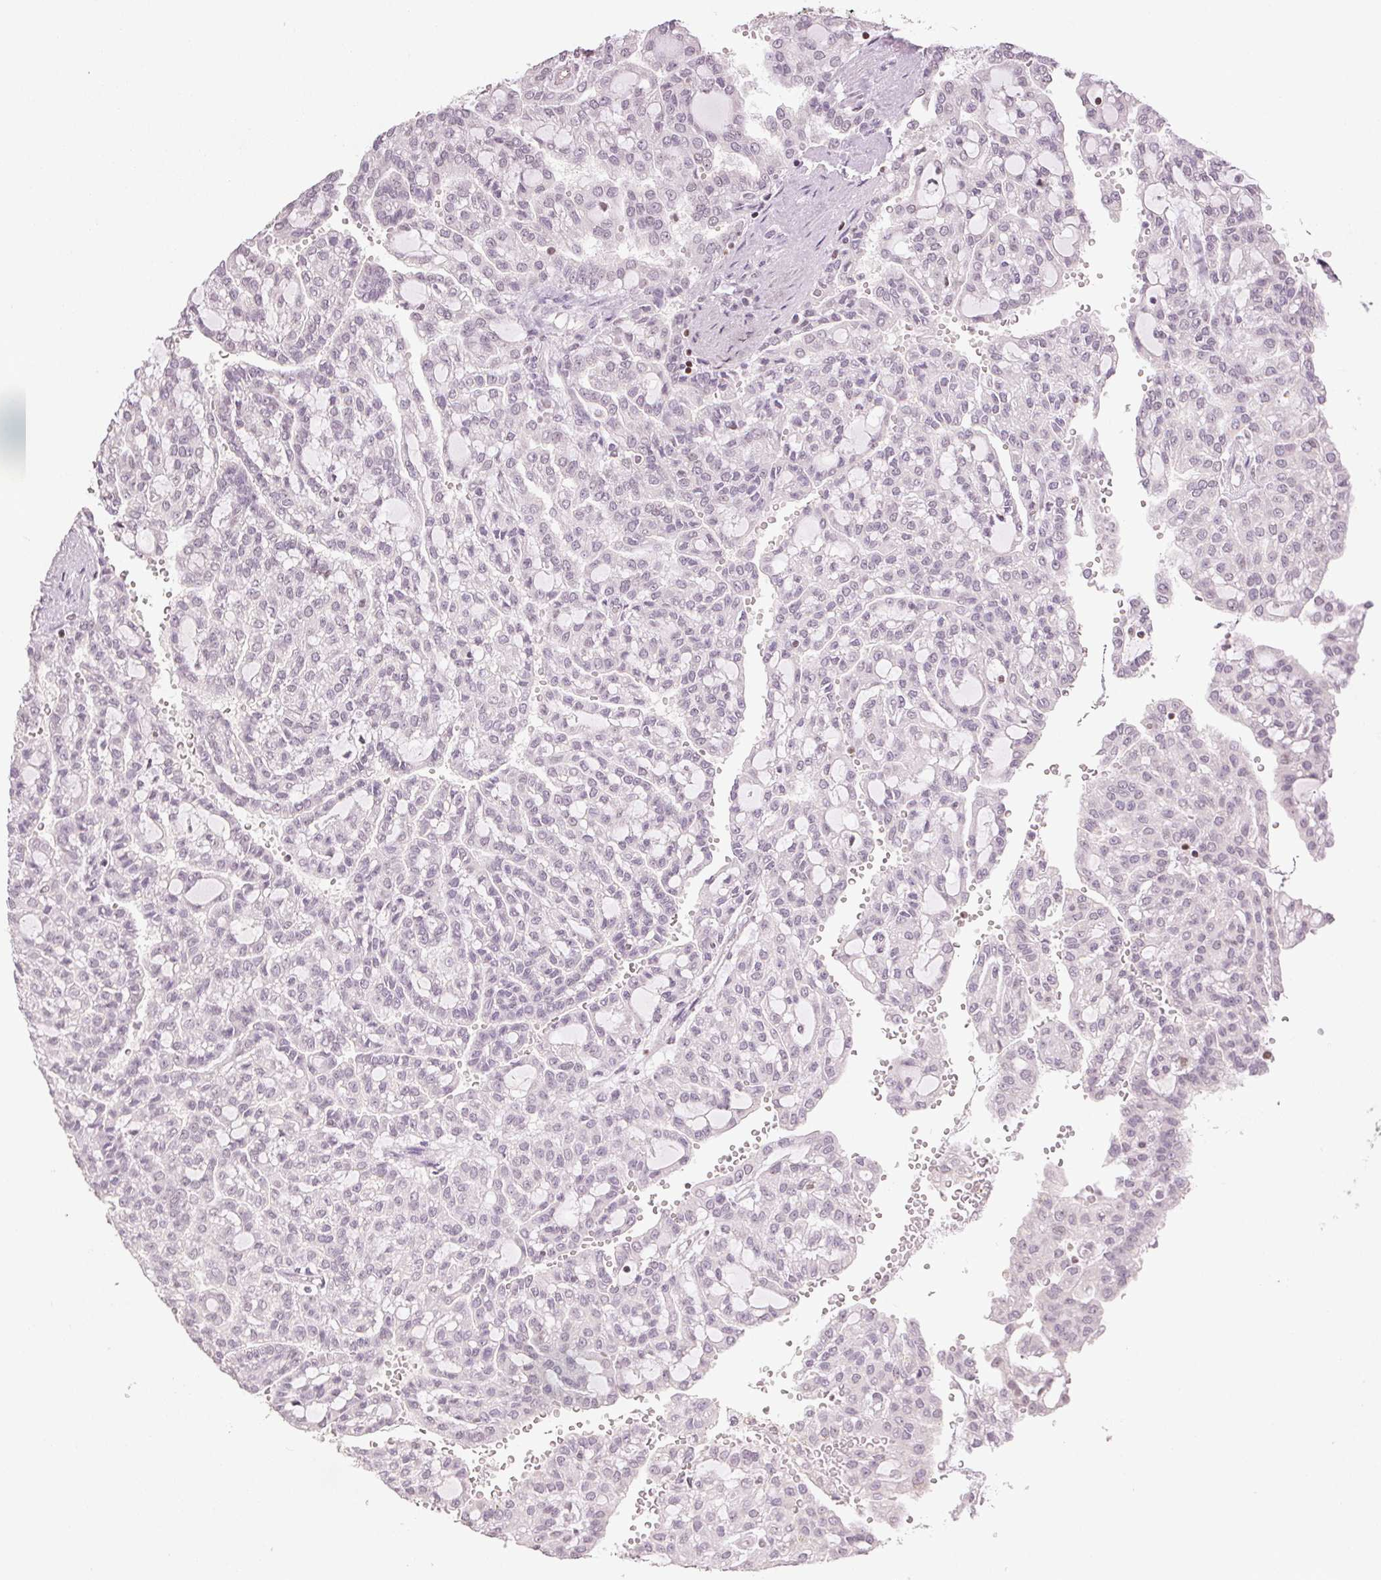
{"staining": {"intensity": "negative", "quantity": "none", "location": "none"}, "tissue": "renal cancer", "cell_type": "Tumor cells", "image_type": "cancer", "snomed": [{"axis": "morphology", "description": "Adenocarcinoma, NOS"}, {"axis": "topography", "description": "Kidney"}], "caption": "DAB (3,3'-diaminobenzidine) immunohistochemical staining of human renal cancer exhibits no significant expression in tumor cells.", "gene": "RUNX2", "patient": {"sex": "male", "age": 63}}